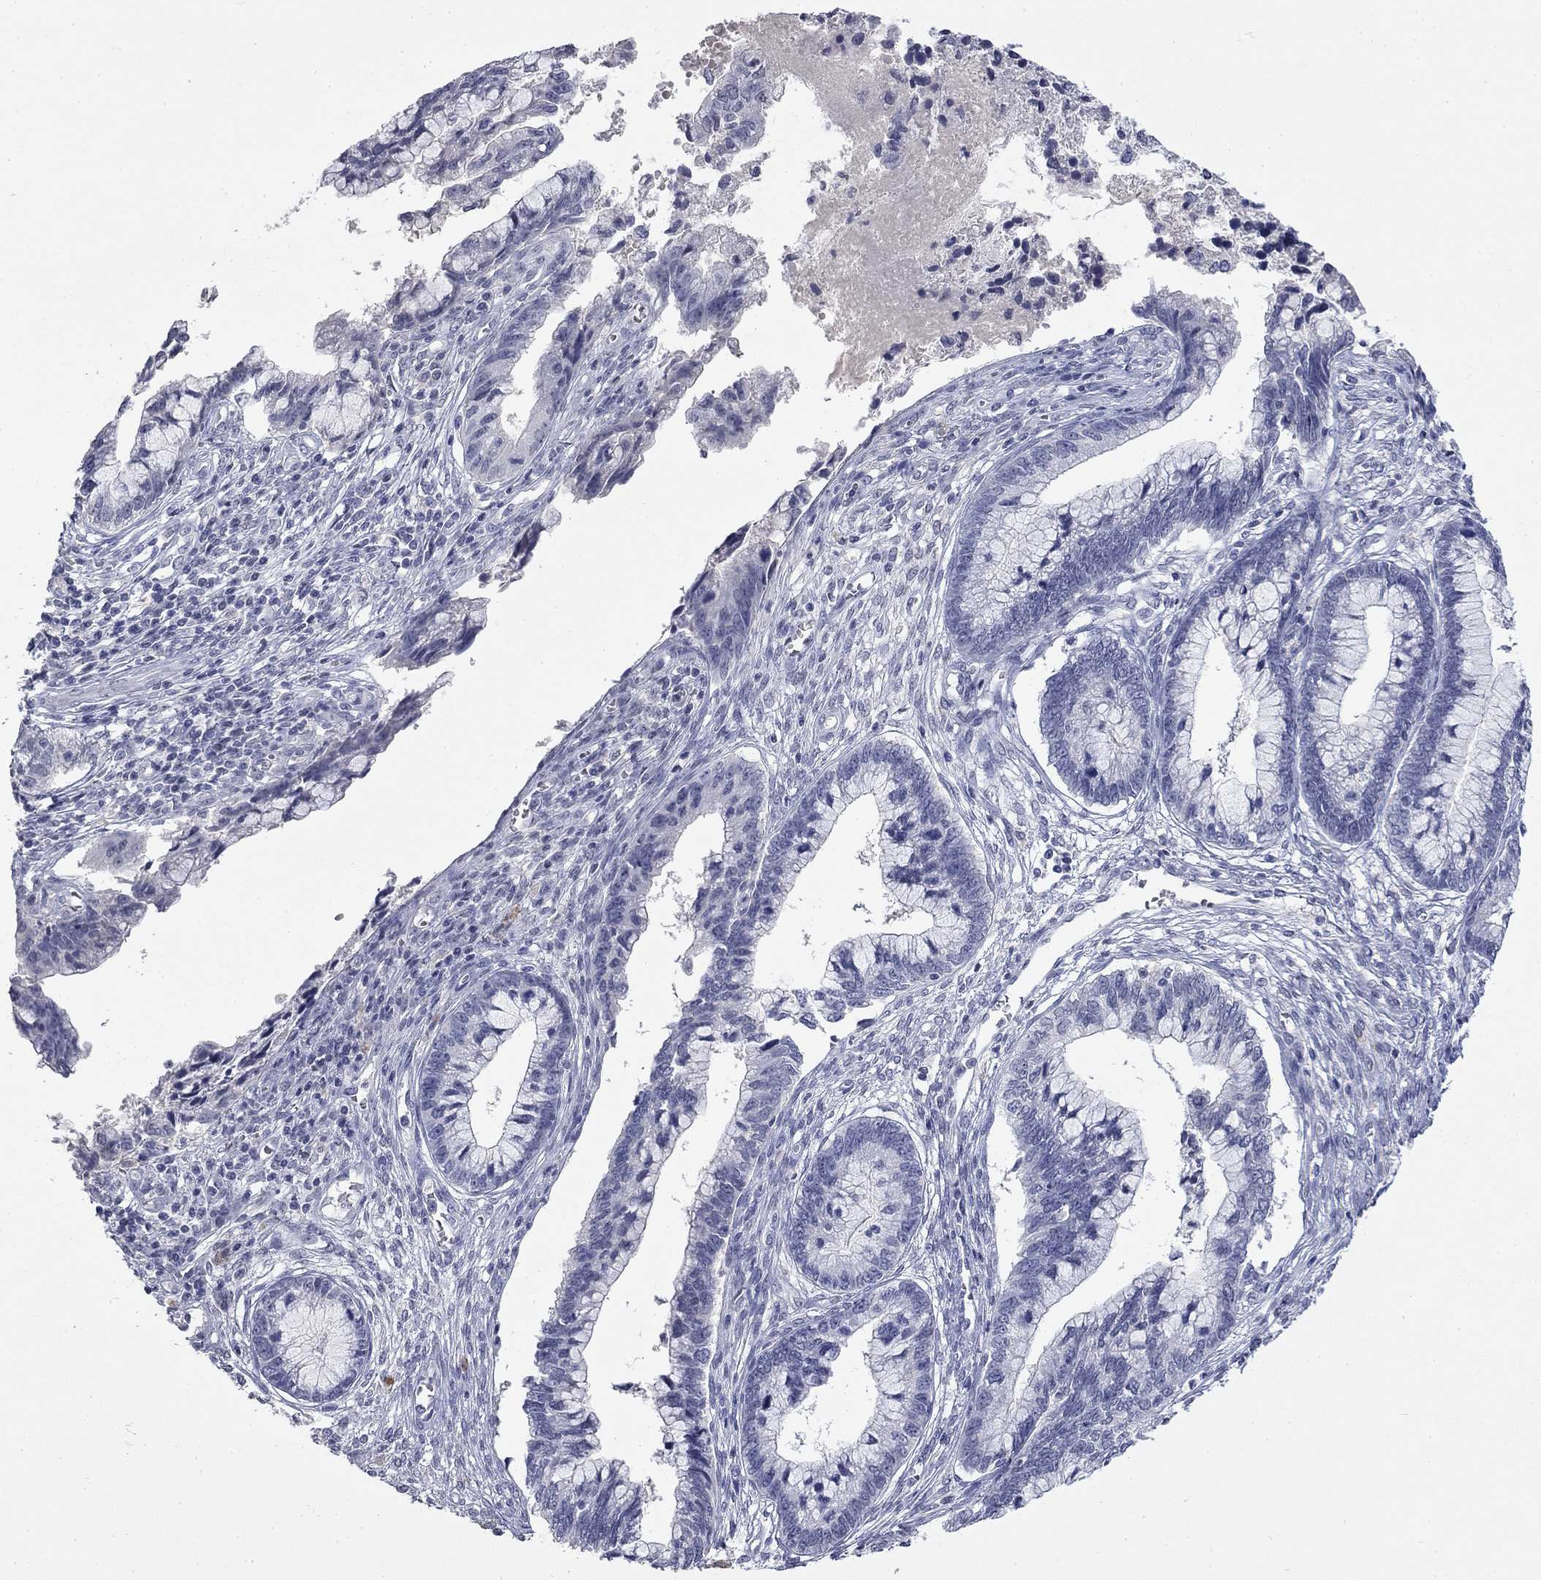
{"staining": {"intensity": "negative", "quantity": "none", "location": "none"}, "tissue": "cervical cancer", "cell_type": "Tumor cells", "image_type": "cancer", "snomed": [{"axis": "morphology", "description": "Adenocarcinoma, NOS"}, {"axis": "topography", "description": "Cervix"}], "caption": "DAB (3,3'-diaminobenzidine) immunohistochemical staining of cervical cancer (adenocarcinoma) displays no significant expression in tumor cells.", "gene": "SLC51A", "patient": {"sex": "female", "age": 44}}